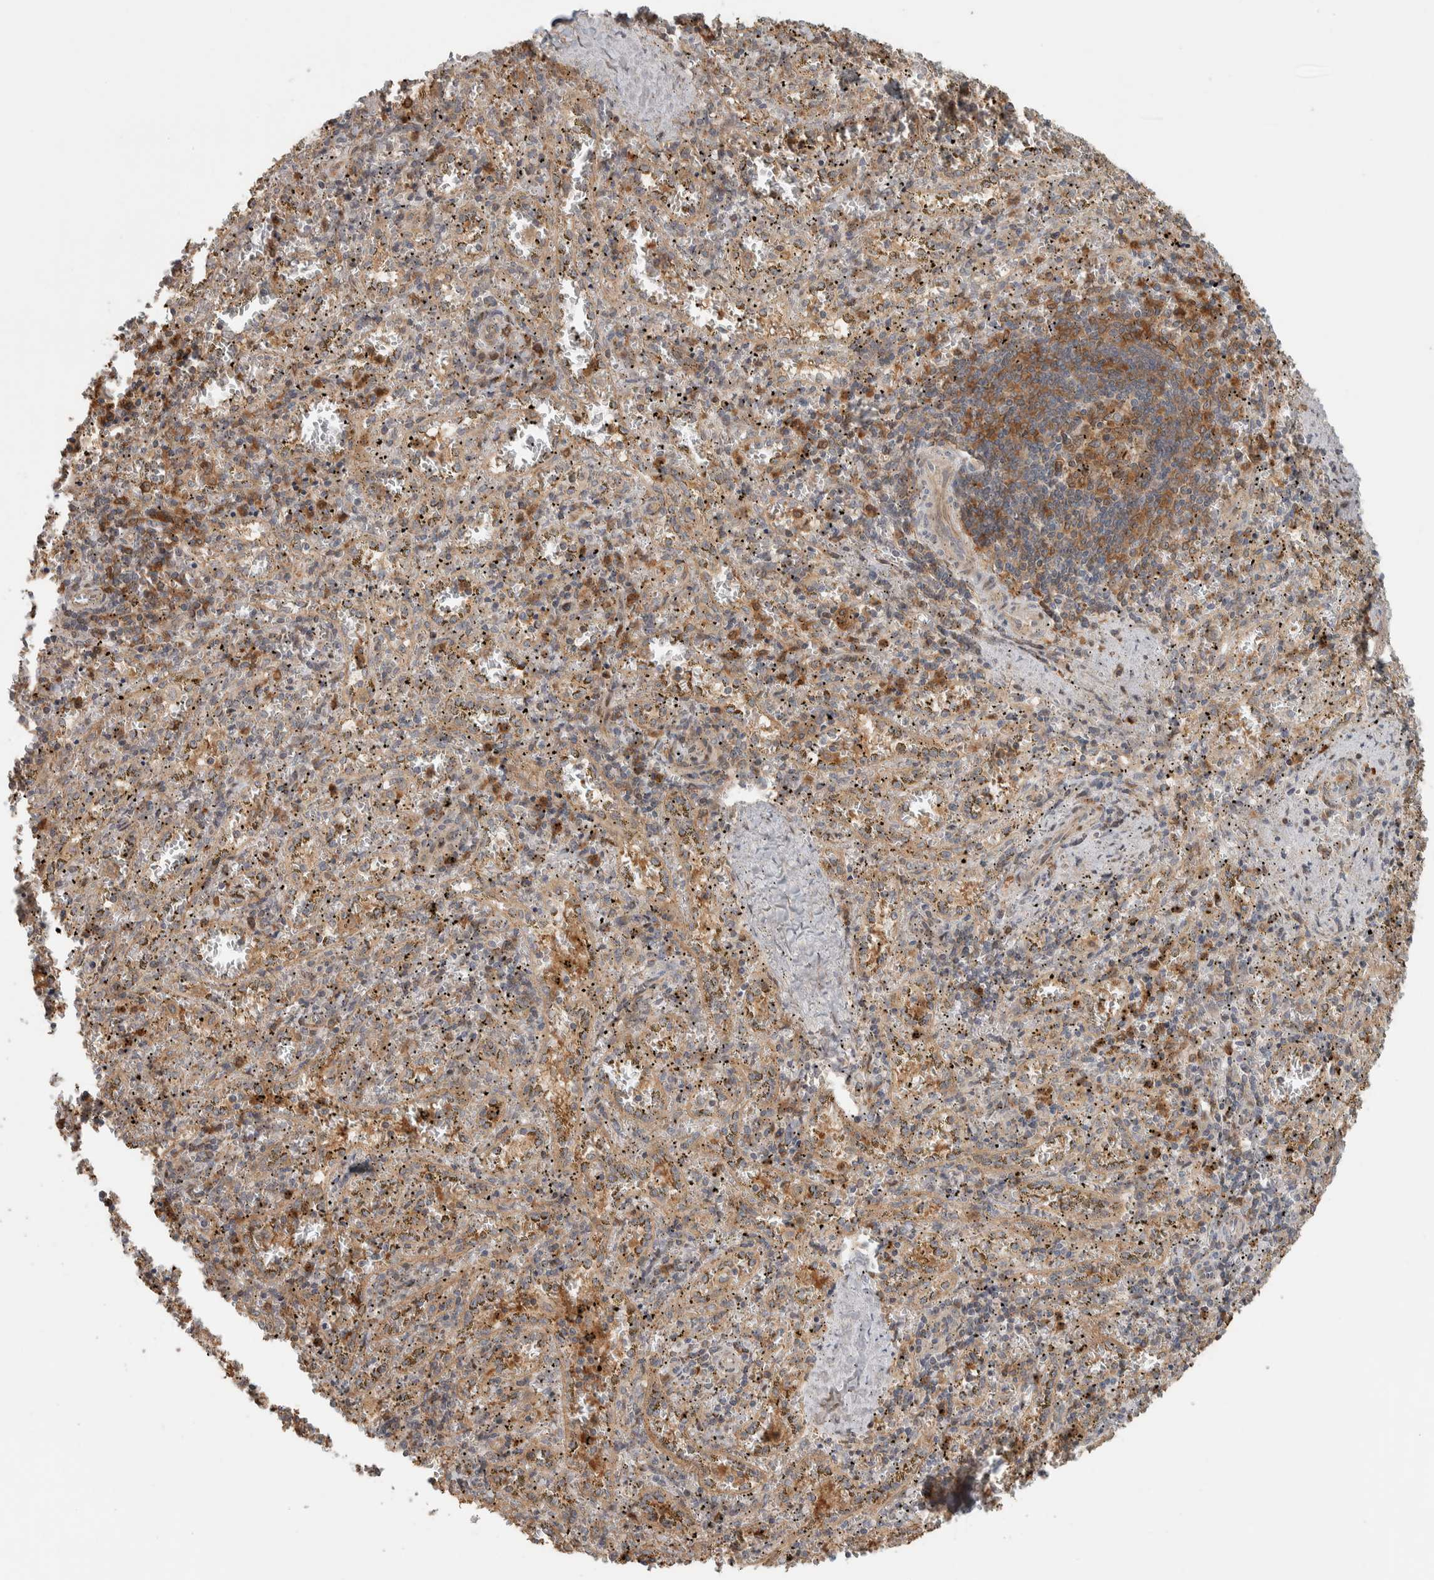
{"staining": {"intensity": "moderate", "quantity": "25%-75%", "location": "cytoplasmic/membranous"}, "tissue": "spleen", "cell_type": "Cells in red pulp", "image_type": "normal", "snomed": [{"axis": "morphology", "description": "Normal tissue, NOS"}, {"axis": "topography", "description": "Spleen"}], "caption": "This is a histology image of immunohistochemistry staining of unremarkable spleen, which shows moderate positivity in the cytoplasmic/membranous of cells in red pulp.", "gene": "CNTROB", "patient": {"sex": "male", "age": 11}}